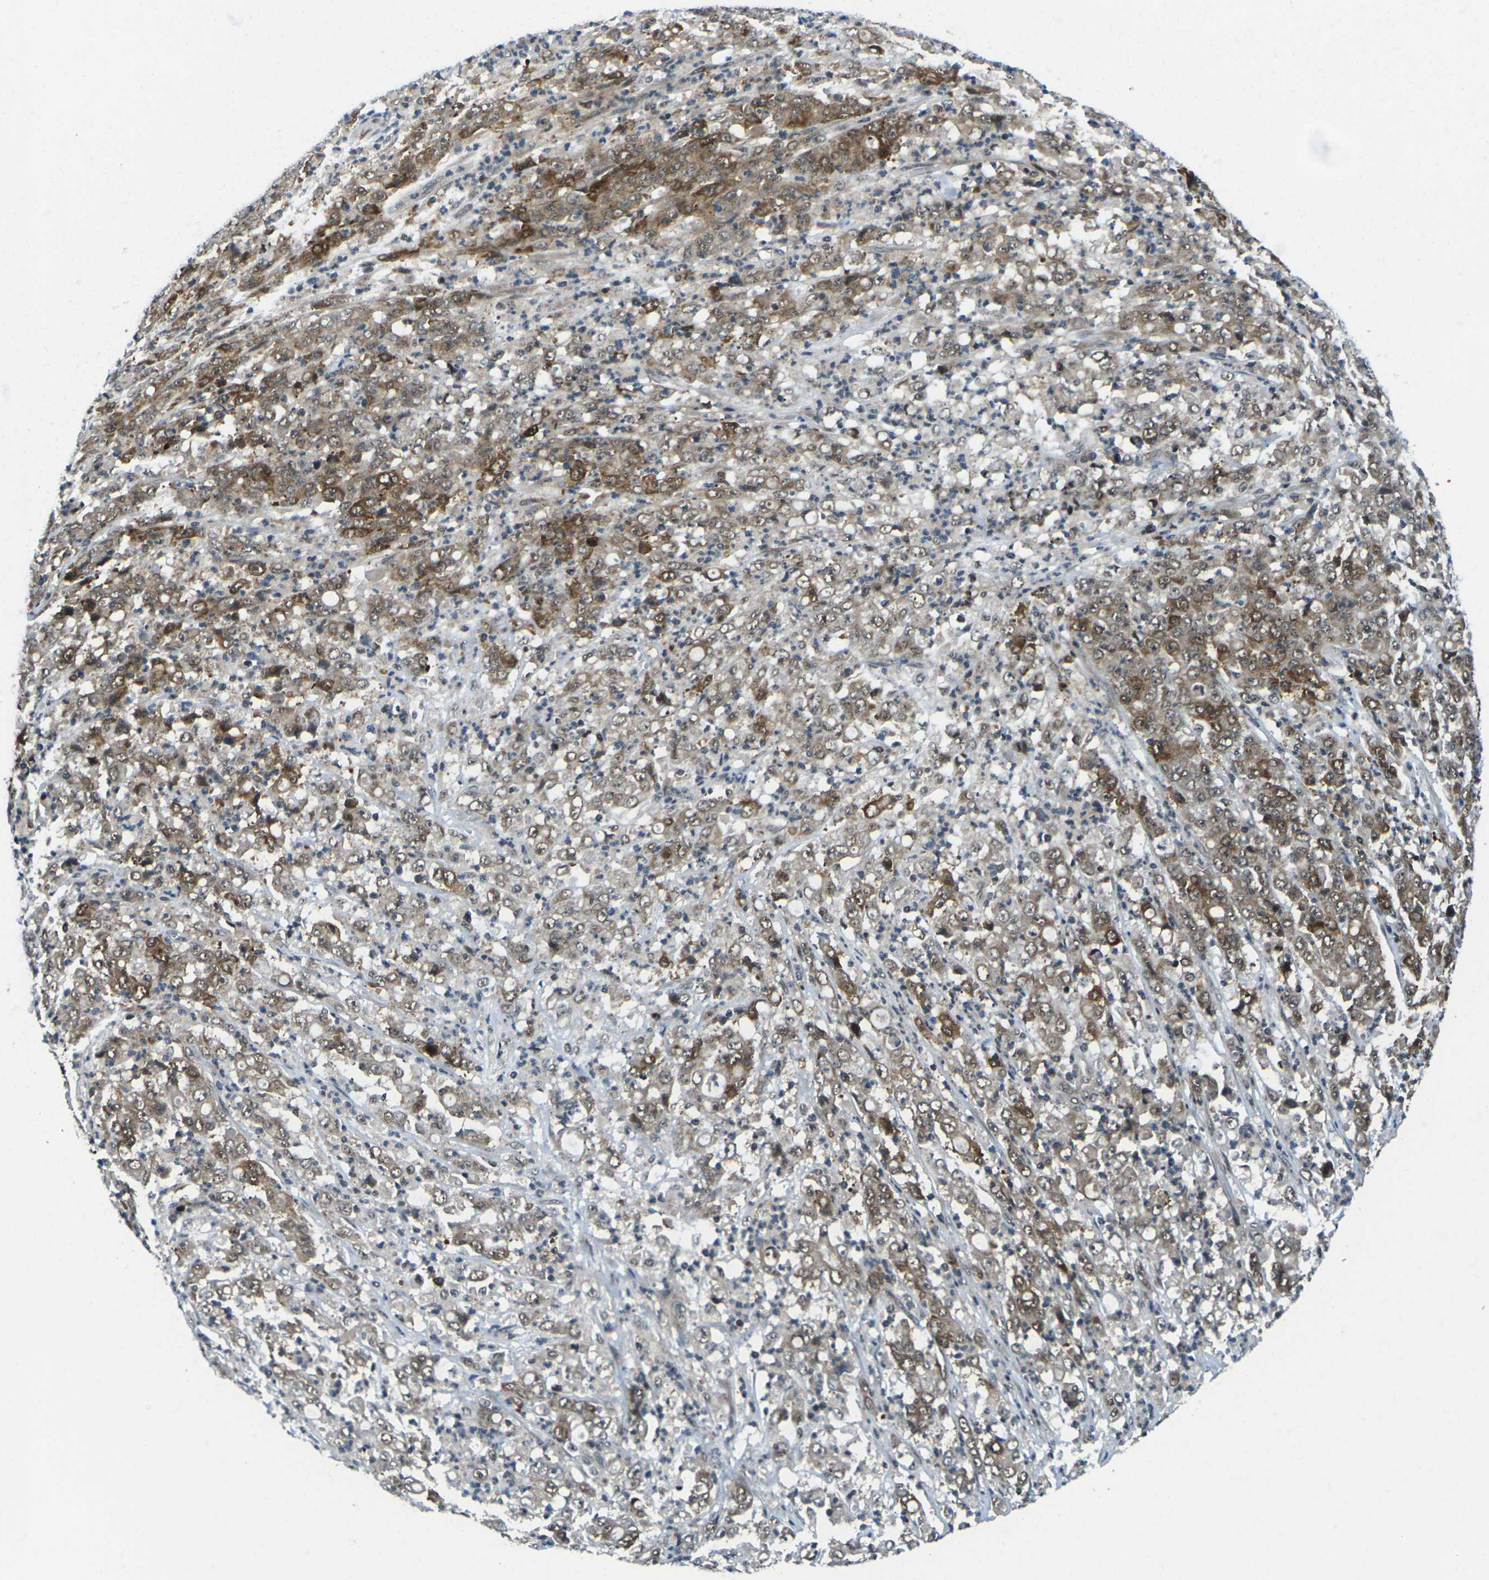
{"staining": {"intensity": "moderate", "quantity": ">75%", "location": "cytoplasmic/membranous"}, "tissue": "stomach cancer", "cell_type": "Tumor cells", "image_type": "cancer", "snomed": [{"axis": "morphology", "description": "Adenocarcinoma, NOS"}, {"axis": "topography", "description": "Stomach, lower"}], "caption": "The immunohistochemical stain labels moderate cytoplasmic/membranous expression in tumor cells of stomach cancer (adenocarcinoma) tissue. (DAB (3,3'-diaminobenzidine) IHC, brown staining for protein, blue staining for nuclei).", "gene": "UBE2S", "patient": {"sex": "female", "age": 71}}